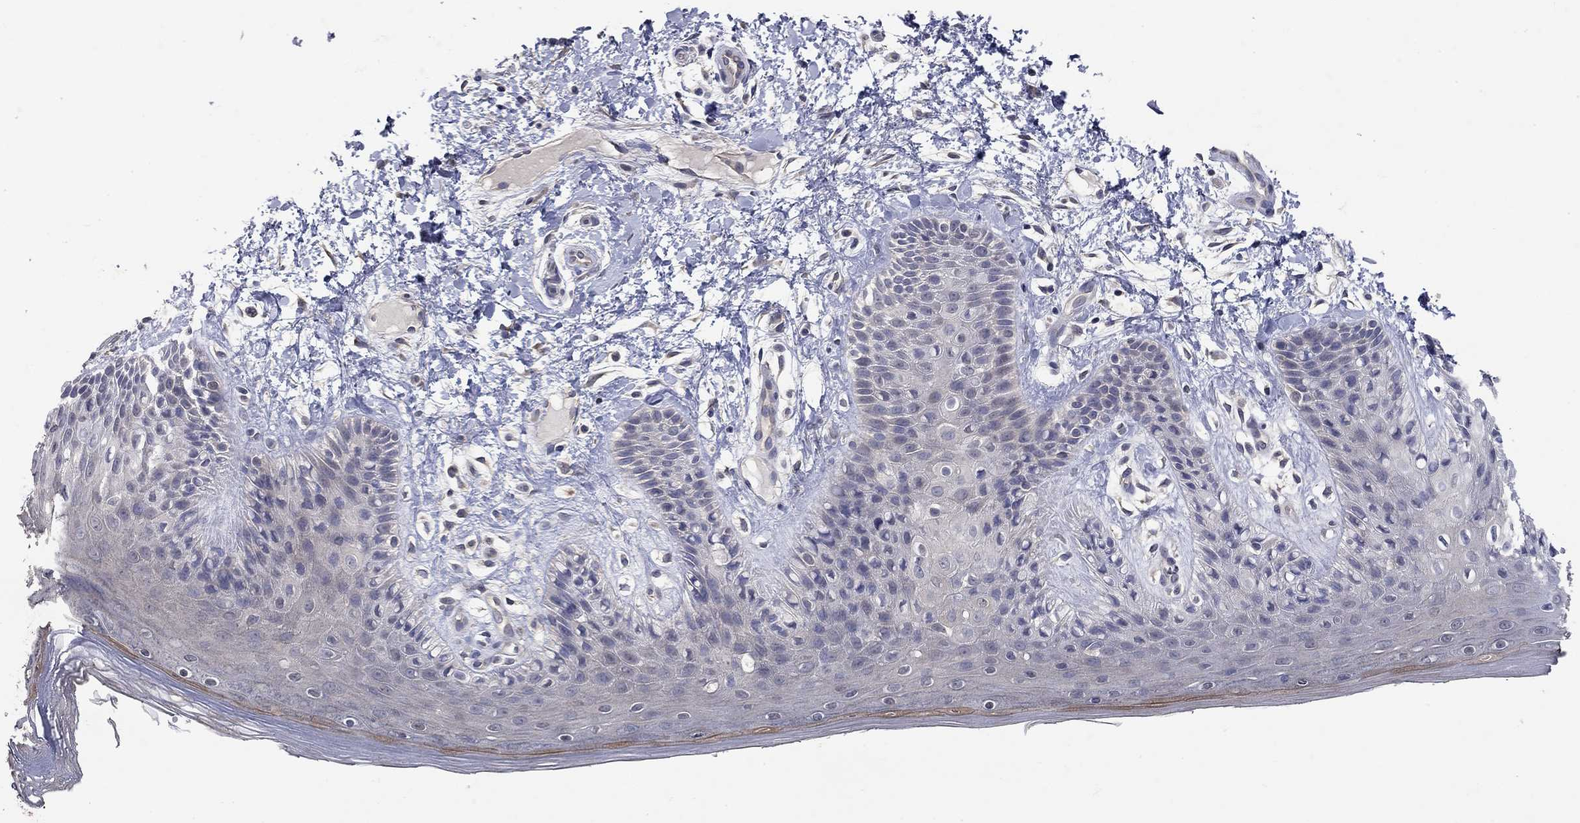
{"staining": {"intensity": "negative", "quantity": "none", "location": "none"}, "tissue": "skin", "cell_type": "Epidermal cells", "image_type": "normal", "snomed": [{"axis": "morphology", "description": "Normal tissue, NOS"}, {"axis": "topography", "description": "Anal"}], "caption": "Protein analysis of normal skin displays no significant staining in epidermal cells. (IHC, brightfield microscopy, high magnification).", "gene": "WASF3", "patient": {"sex": "male", "age": 36}}